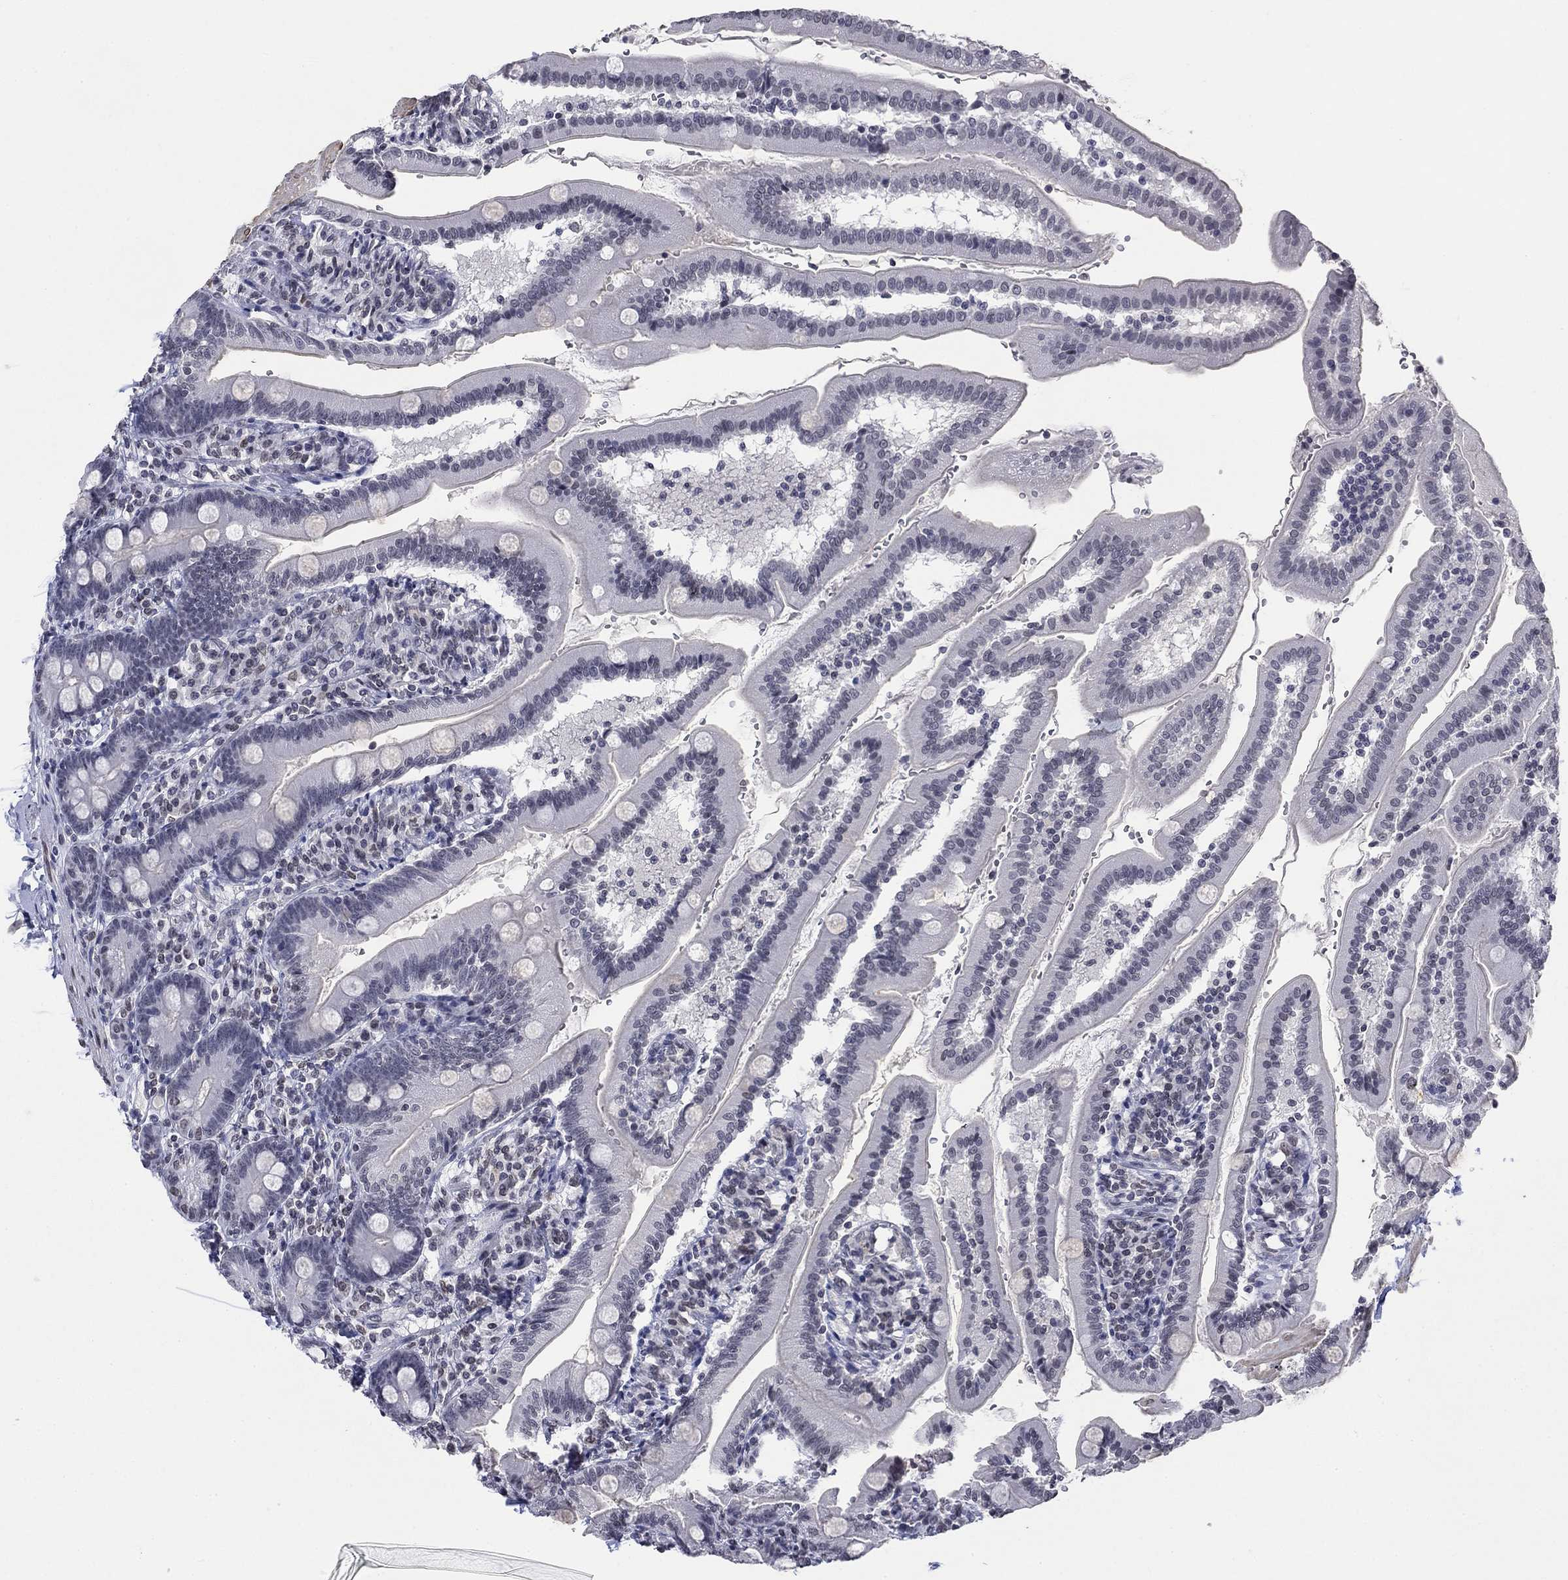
{"staining": {"intensity": "strong", "quantity": "<25%", "location": "cytoplasmic/membranous,nuclear"}, "tissue": "duodenum", "cell_type": "Glandular cells", "image_type": "normal", "snomed": [{"axis": "morphology", "description": "Normal tissue, NOS"}, {"axis": "topography", "description": "Duodenum"}], "caption": "The photomicrograph displays a brown stain indicating the presence of a protein in the cytoplasmic/membranous,nuclear of glandular cells in duodenum. (IHC, brightfield microscopy, high magnification).", "gene": "TOR1AIP1", "patient": {"sex": "female", "age": 67}}